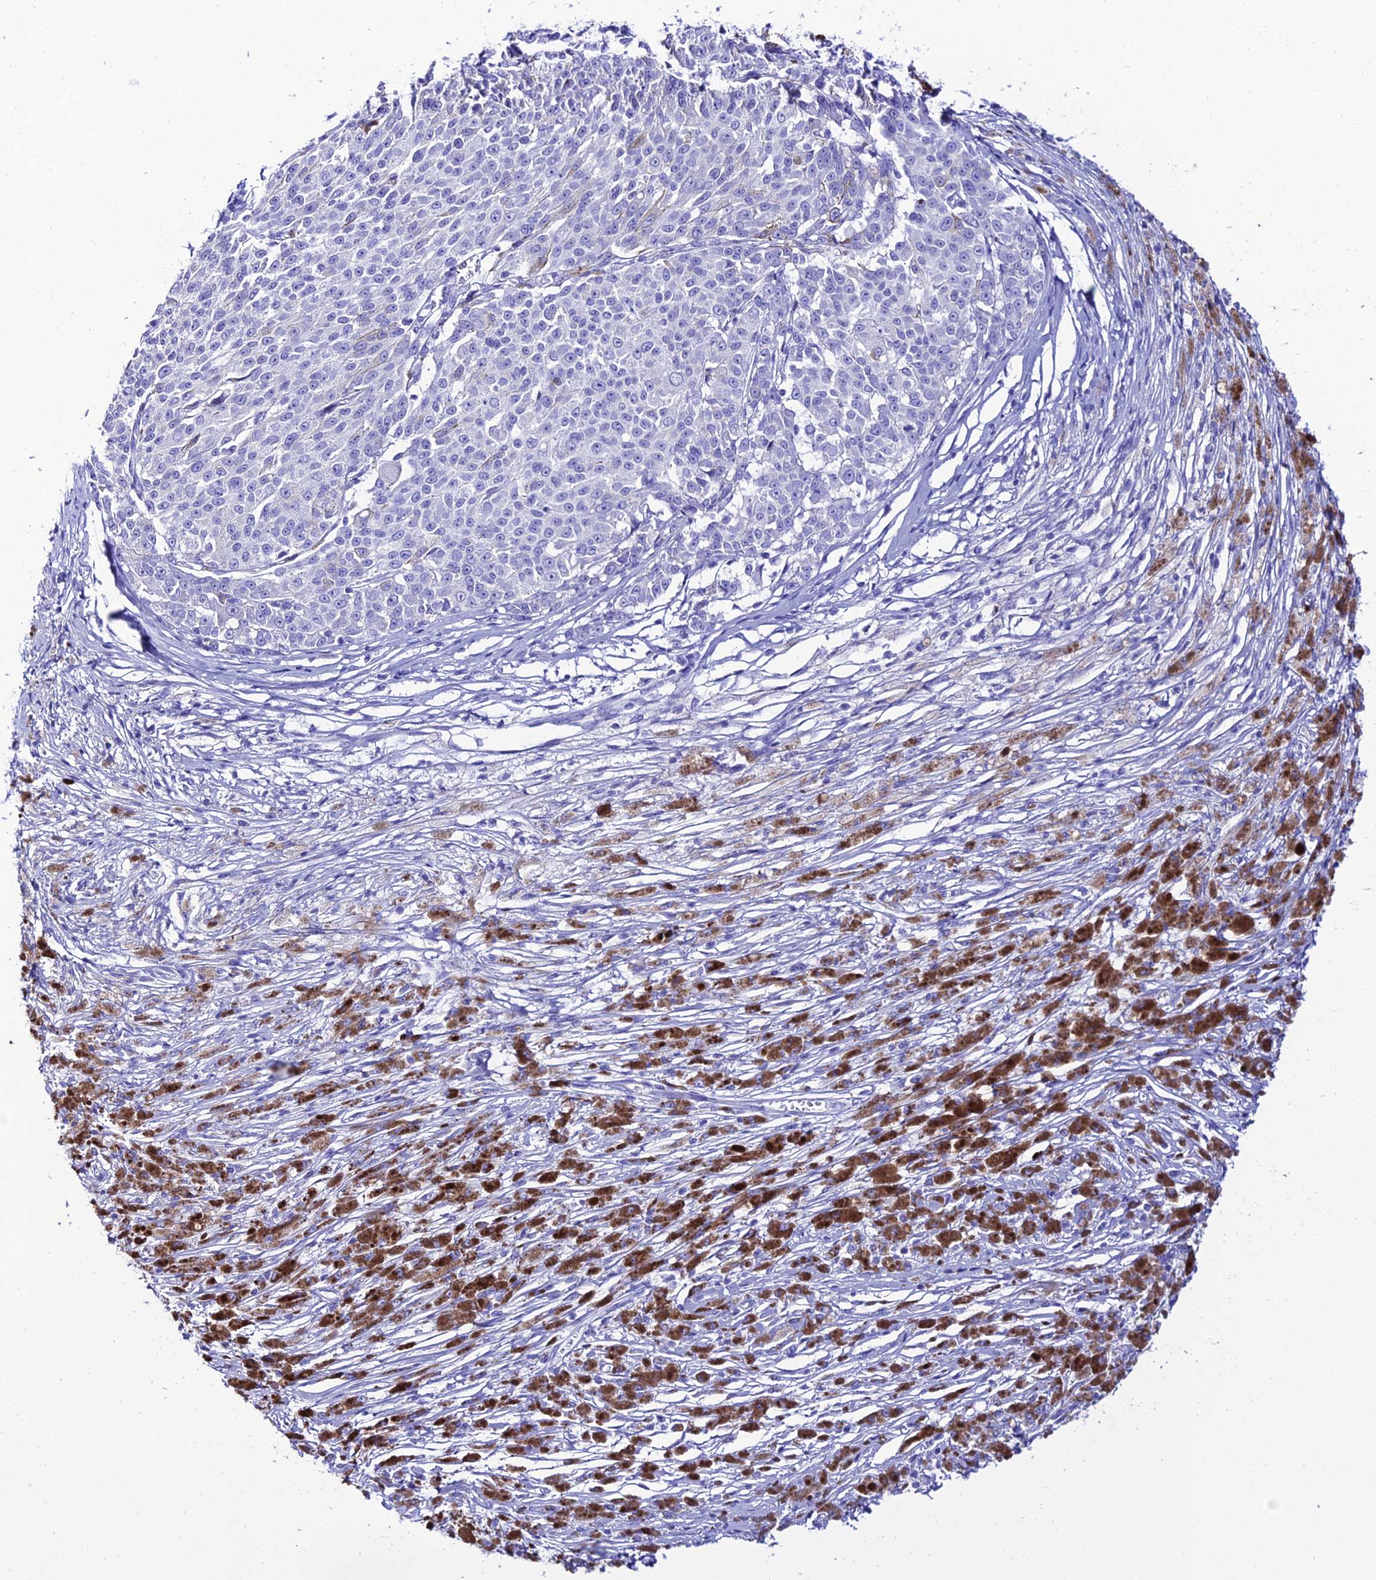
{"staining": {"intensity": "negative", "quantity": "none", "location": "none"}, "tissue": "melanoma", "cell_type": "Tumor cells", "image_type": "cancer", "snomed": [{"axis": "morphology", "description": "Malignant melanoma, NOS"}, {"axis": "topography", "description": "Skin"}], "caption": "Immunohistochemistry histopathology image of neoplastic tissue: malignant melanoma stained with DAB reveals no significant protein positivity in tumor cells.", "gene": "OR4D5", "patient": {"sex": "female", "age": 52}}